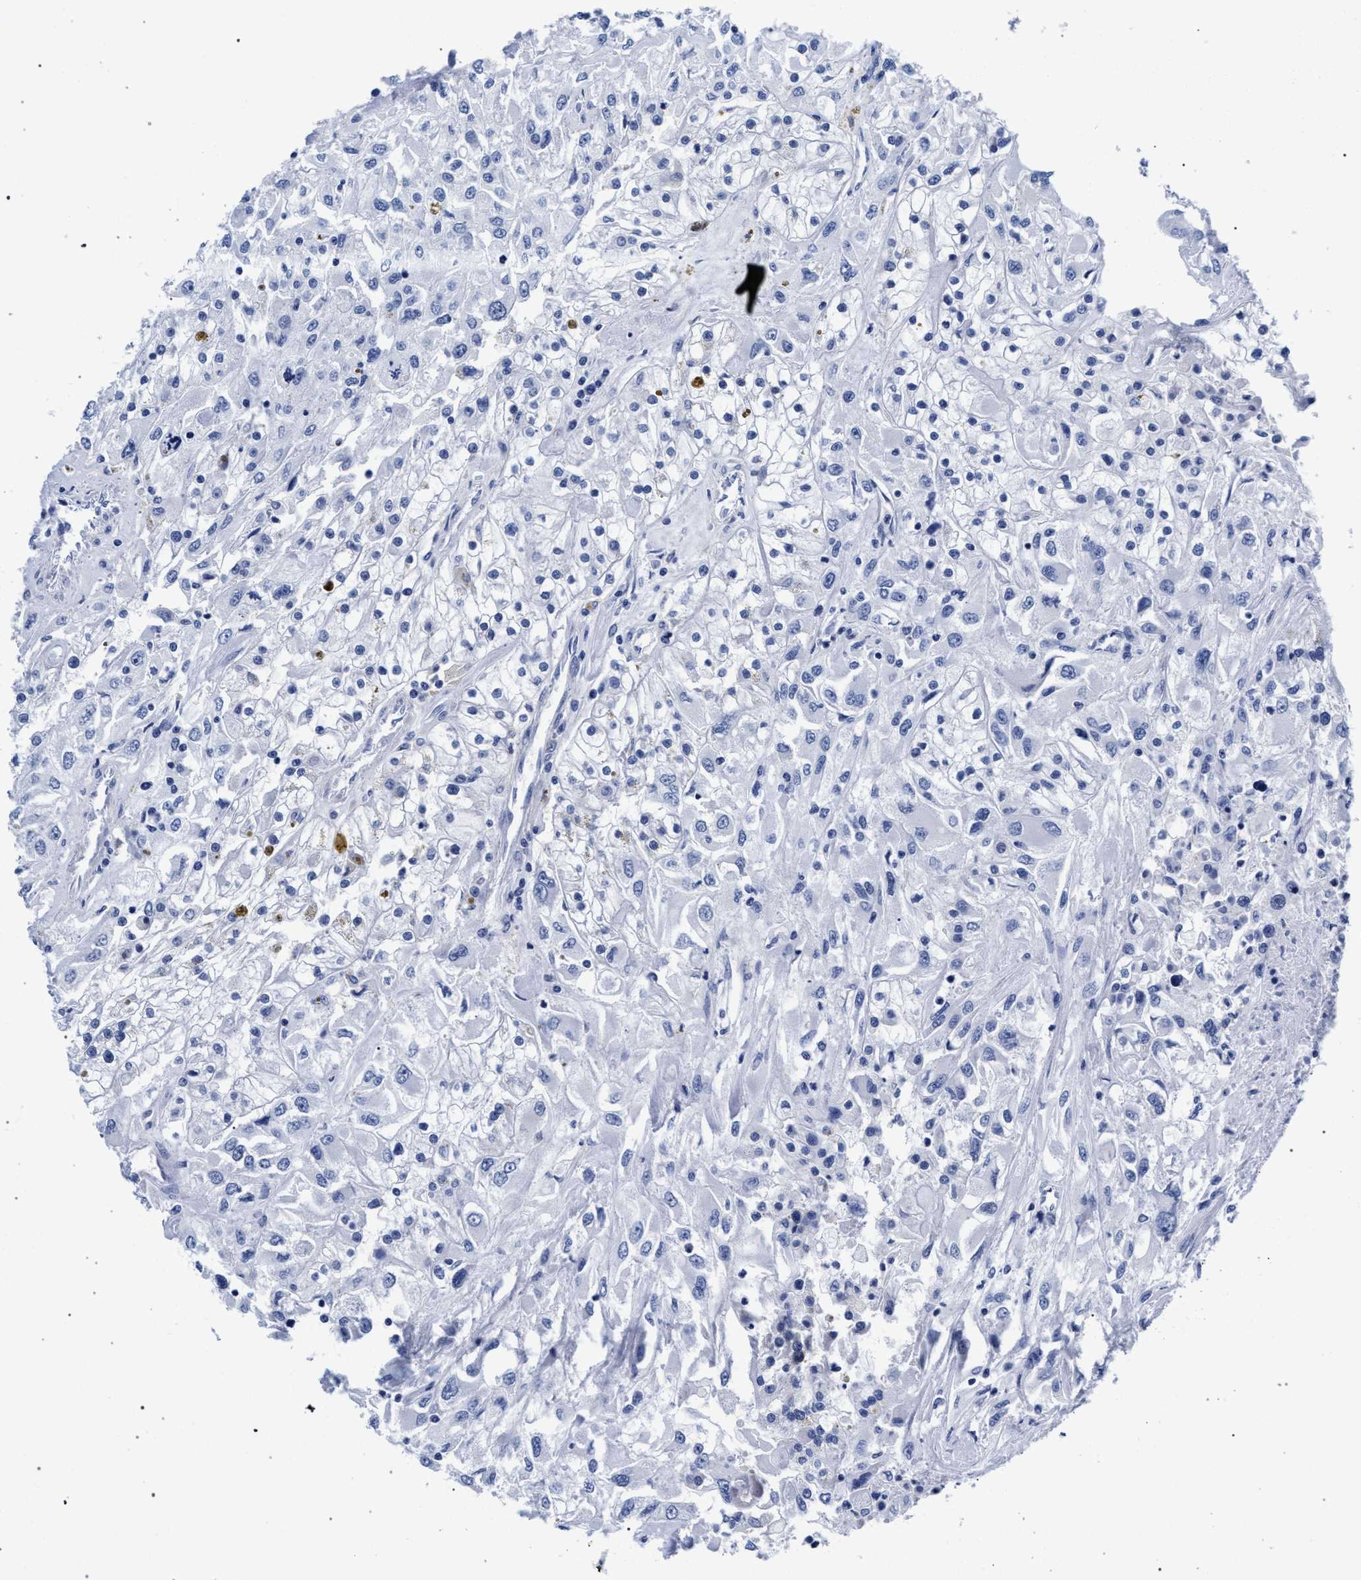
{"staining": {"intensity": "negative", "quantity": "none", "location": "none"}, "tissue": "renal cancer", "cell_type": "Tumor cells", "image_type": "cancer", "snomed": [{"axis": "morphology", "description": "Adenocarcinoma, NOS"}, {"axis": "topography", "description": "Kidney"}], "caption": "Immunohistochemical staining of human adenocarcinoma (renal) exhibits no significant positivity in tumor cells.", "gene": "AKAP4", "patient": {"sex": "female", "age": 52}}